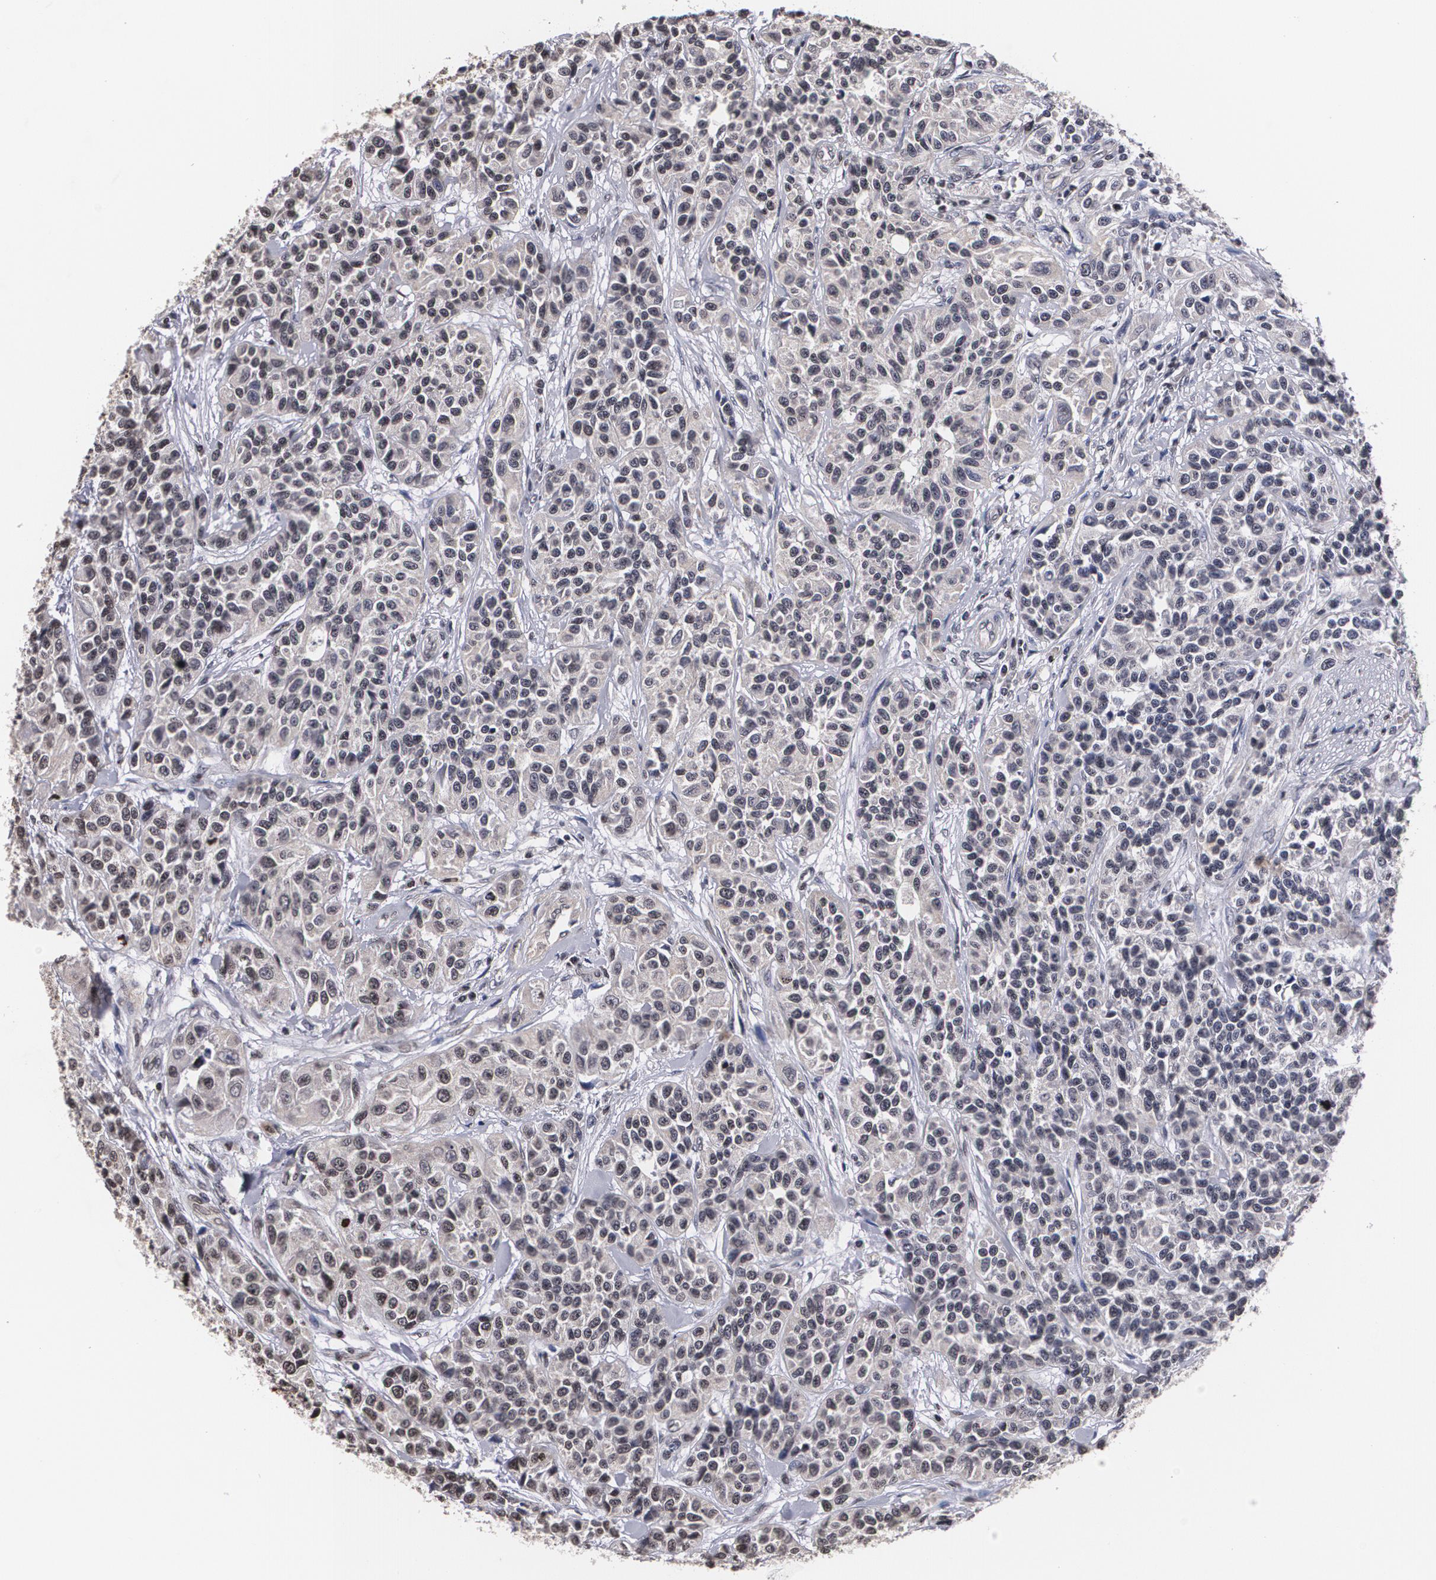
{"staining": {"intensity": "negative", "quantity": "none", "location": "none"}, "tissue": "urothelial cancer", "cell_type": "Tumor cells", "image_type": "cancer", "snomed": [{"axis": "morphology", "description": "Urothelial carcinoma, High grade"}, {"axis": "topography", "description": "Urinary bladder"}], "caption": "Tumor cells are negative for brown protein staining in high-grade urothelial carcinoma.", "gene": "MVP", "patient": {"sex": "female", "age": 81}}